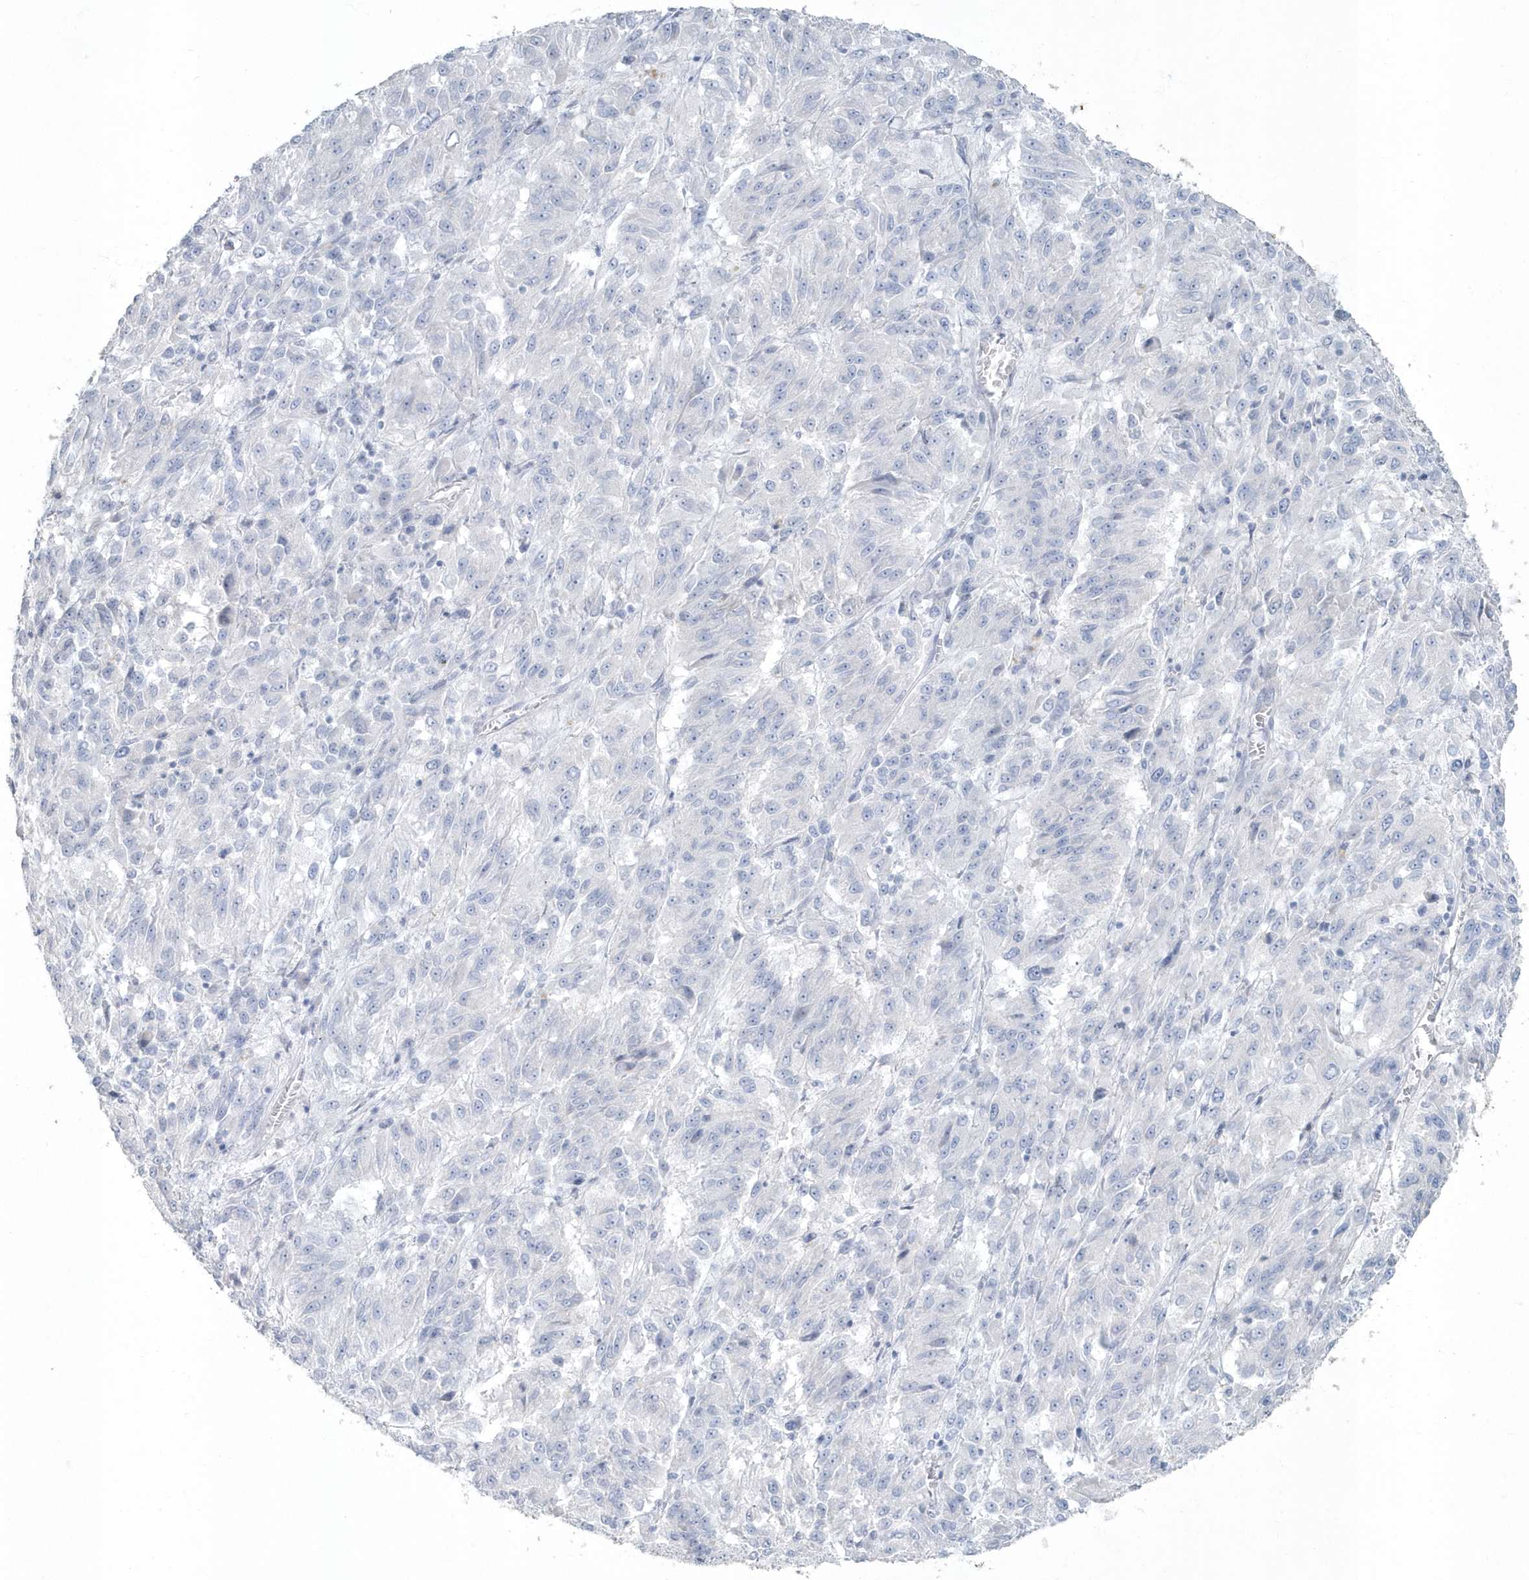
{"staining": {"intensity": "negative", "quantity": "none", "location": "none"}, "tissue": "melanoma", "cell_type": "Tumor cells", "image_type": "cancer", "snomed": [{"axis": "morphology", "description": "Malignant melanoma, Metastatic site"}, {"axis": "topography", "description": "Lung"}], "caption": "Immunohistochemistry photomicrograph of human malignant melanoma (metastatic site) stained for a protein (brown), which demonstrates no expression in tumor cells.", "gene": "MYOT", "patient": {"sex": "male", "age": 64}}